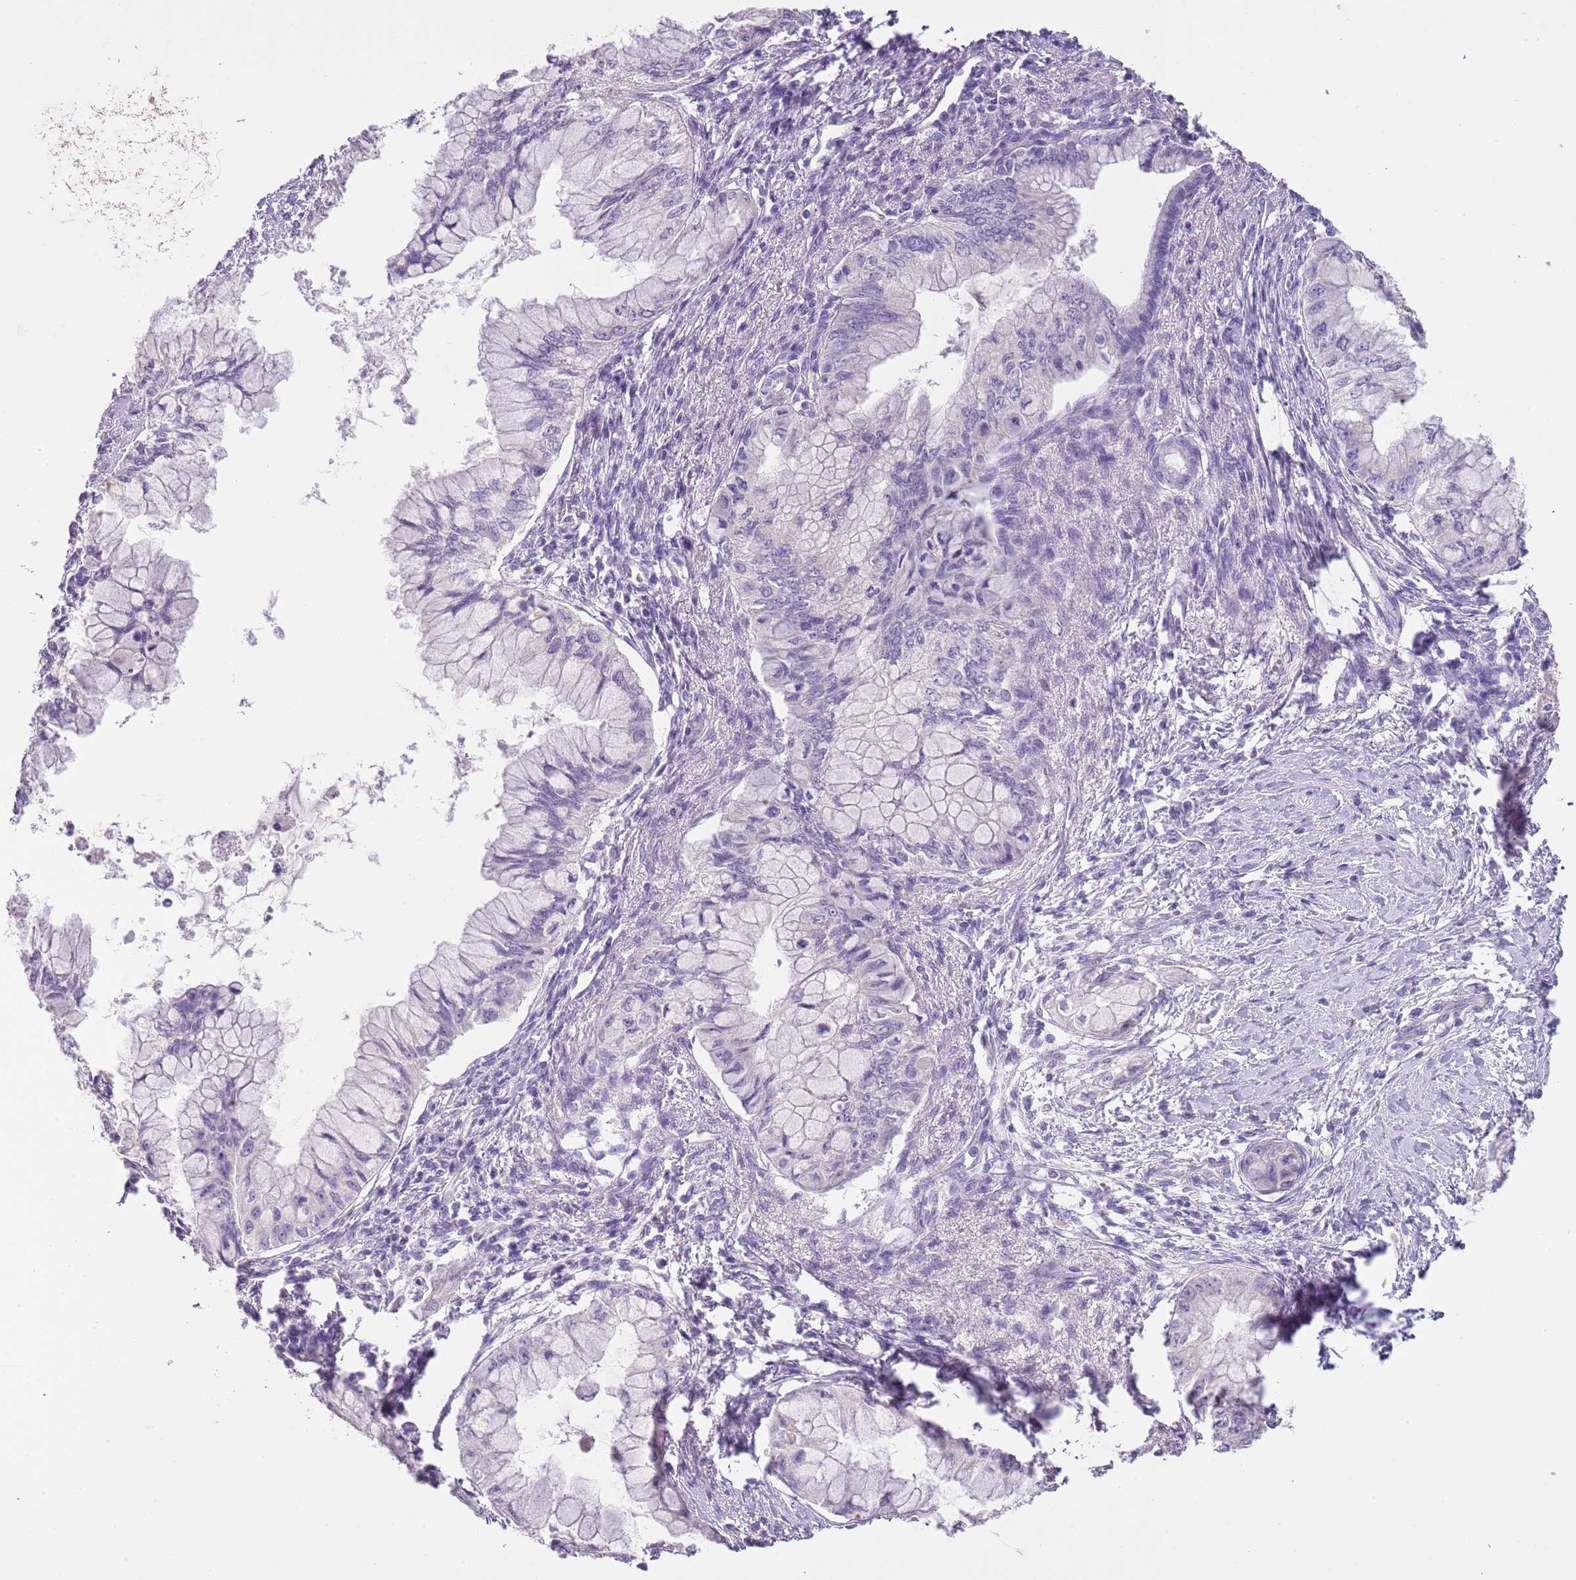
{"staining": {"intensity": "negative", "quantity": "none", "location": "none"}, "tissue": "pancreatic cancer", "cell_type": "Tumor cells", "image_type": "cancer", "snomed": [{"axis": "morphology", "description": "Adenocarcinoma, NOS"}, {"axis": "topography", "description": "Pancreas"}], "caption": "DAB (3,3'-diaminobenzidine) immunohistochemical staining of adenocarcinoma (pancreatic) exhibits no significant positivity in tumor cells.", "gene": "SLC35E3", "patient": {"sex": "male", "age": 48}}